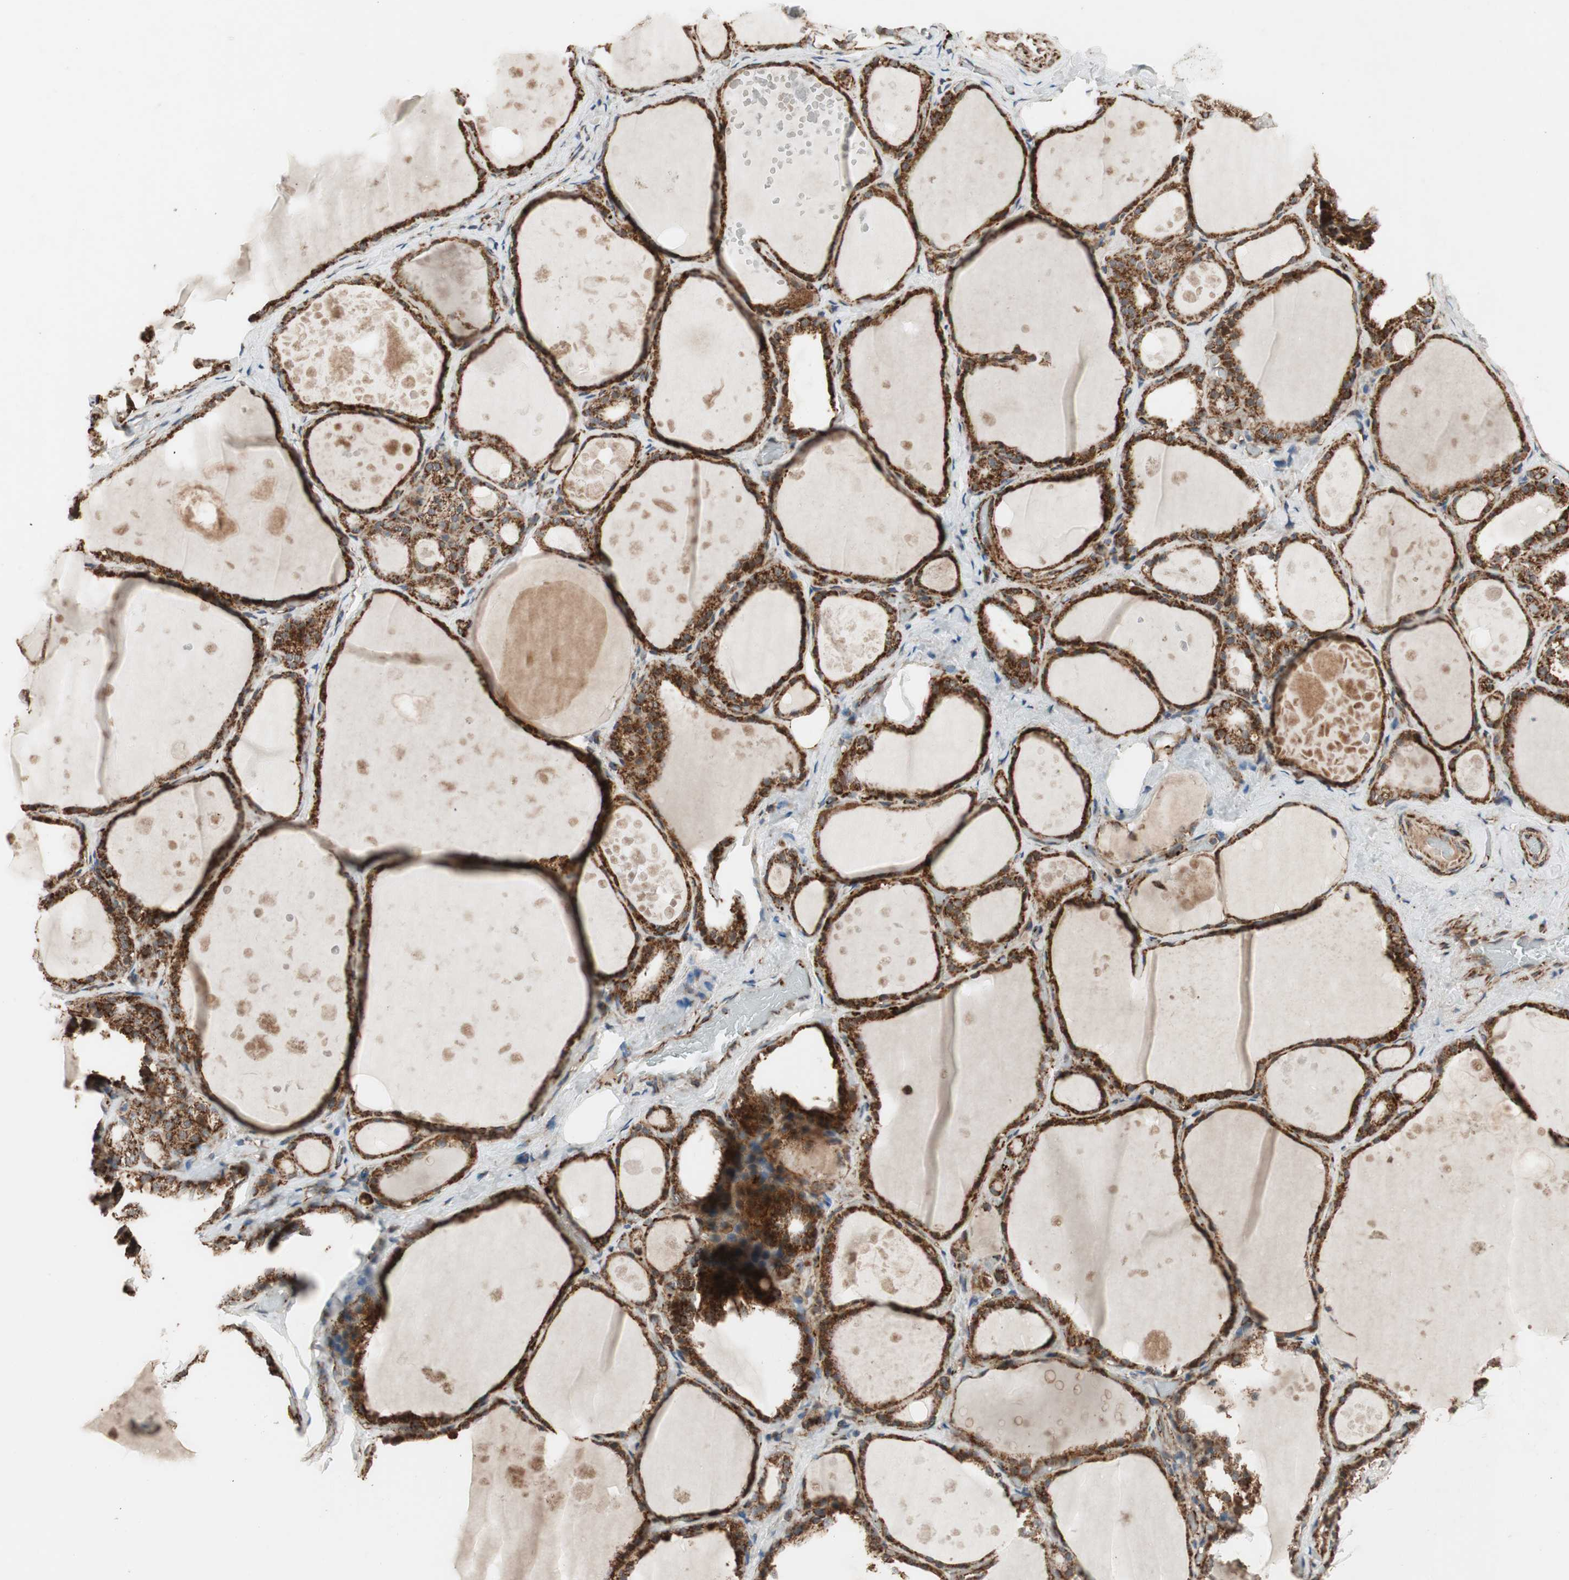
{"staining": {"intensity": "strong", "quantity": ">75%", "location": "cytoplasmic/membranous"}, "tissue": "thyroid gland", "cell_type": "Glandular cells", "image_type": "normal", "snomed": [{"axis": "morphology", "description": "Normal tissue, NOS"}, {"axis": "topography", "description": "Thyroid gland"}], "caption": "The histopathology image displays staining of benign thyroid gland, revealing strong cytoplasmic/membranous protein staining (brown color) within glandular cells. (Brightfield microscopy of DAB IHC at high magnification).", "gene": "AKAP1", "patient": {"sex": "male", "age": 61}}